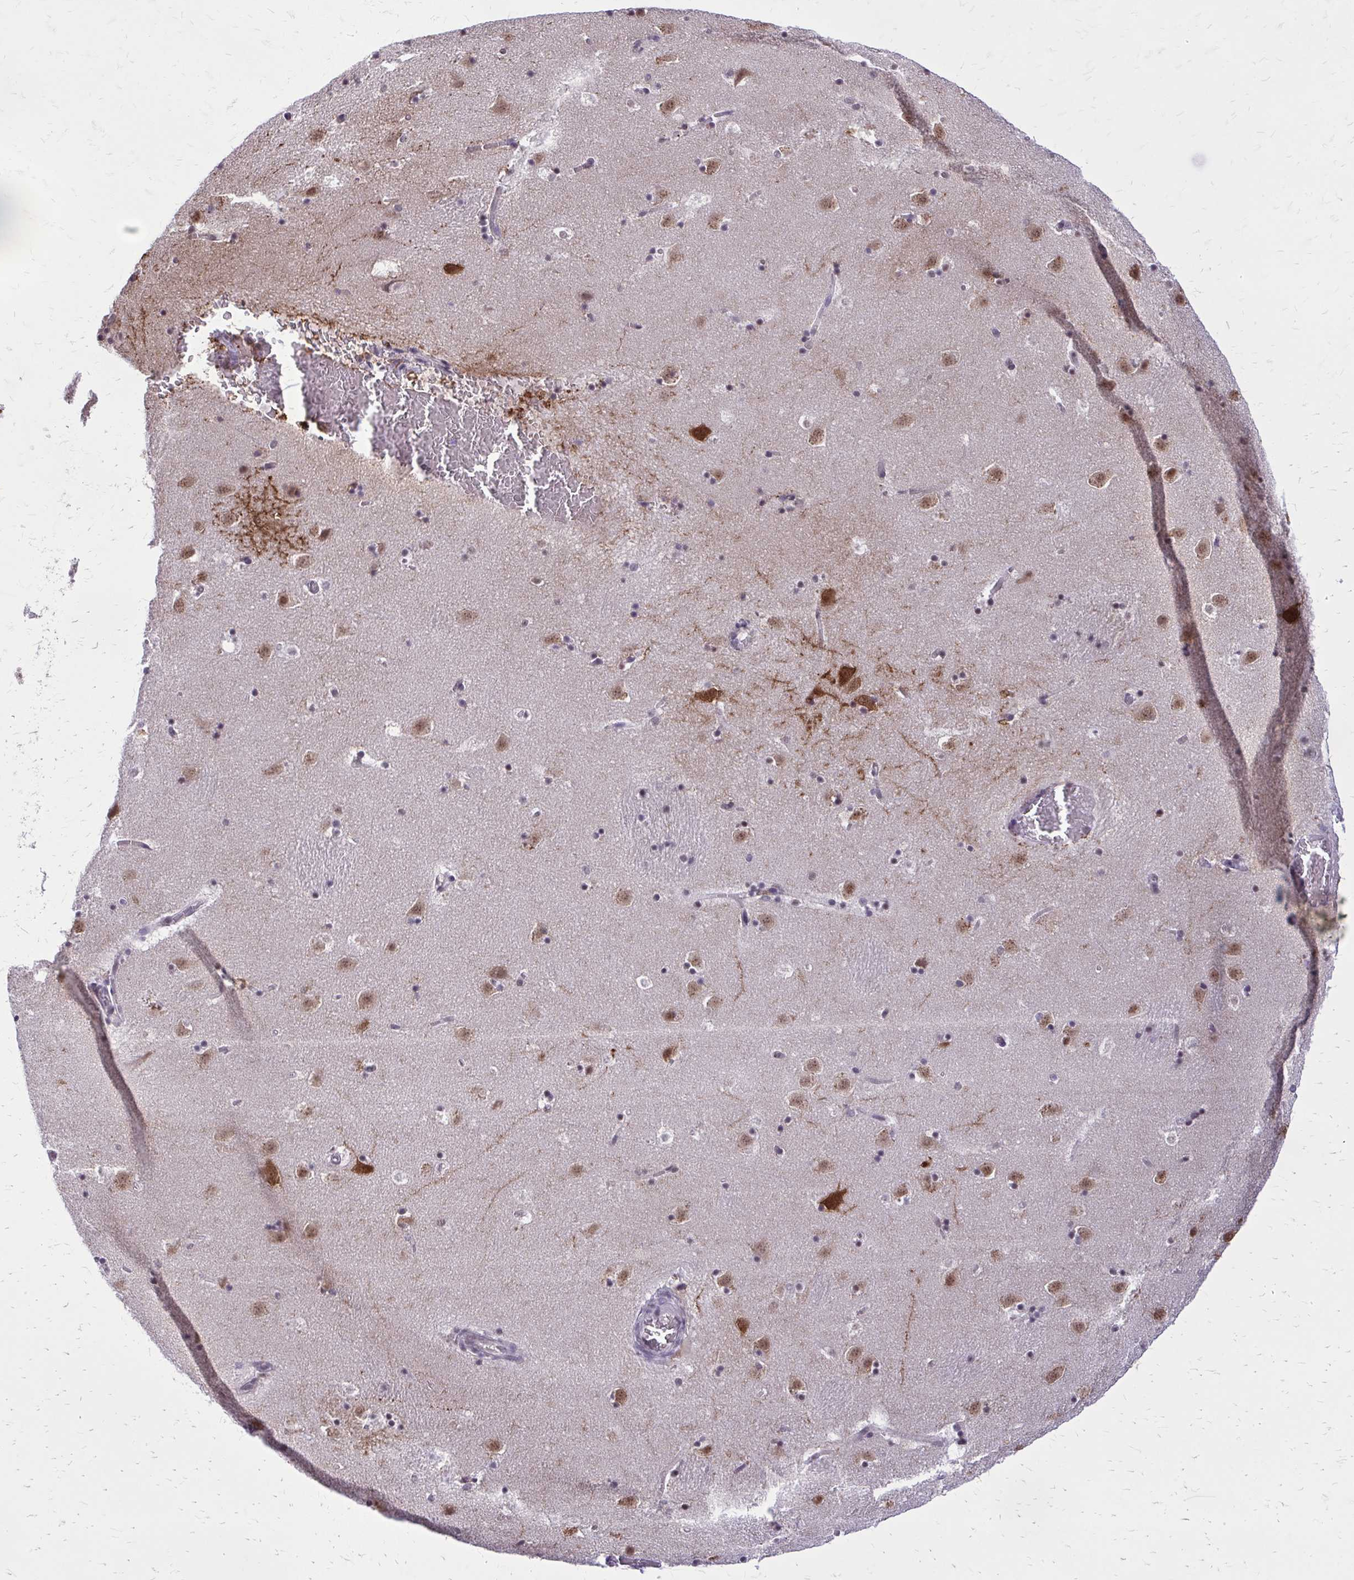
{"staining": {"intensity": "moderate", "quantity": "<25%", "location": "cytoplasmic/membranous,nuclear"}, "tissue": "caudate", "cell_type": "Glial cells", "image_type": "normal", "snomed": [{"axis": "morphology", "description": "Normal tissue, NOS"}, {"axis": "topography", "description": "Lateral ventricle wall"}], "caption": "Protein staining exhibits moderate cytoplasmic/membranous,nuclear expression in approximately <25% of glial cells in benign caudate.", "gene": "AKAP5", "patient": {"sex": "male", "age": 37}}